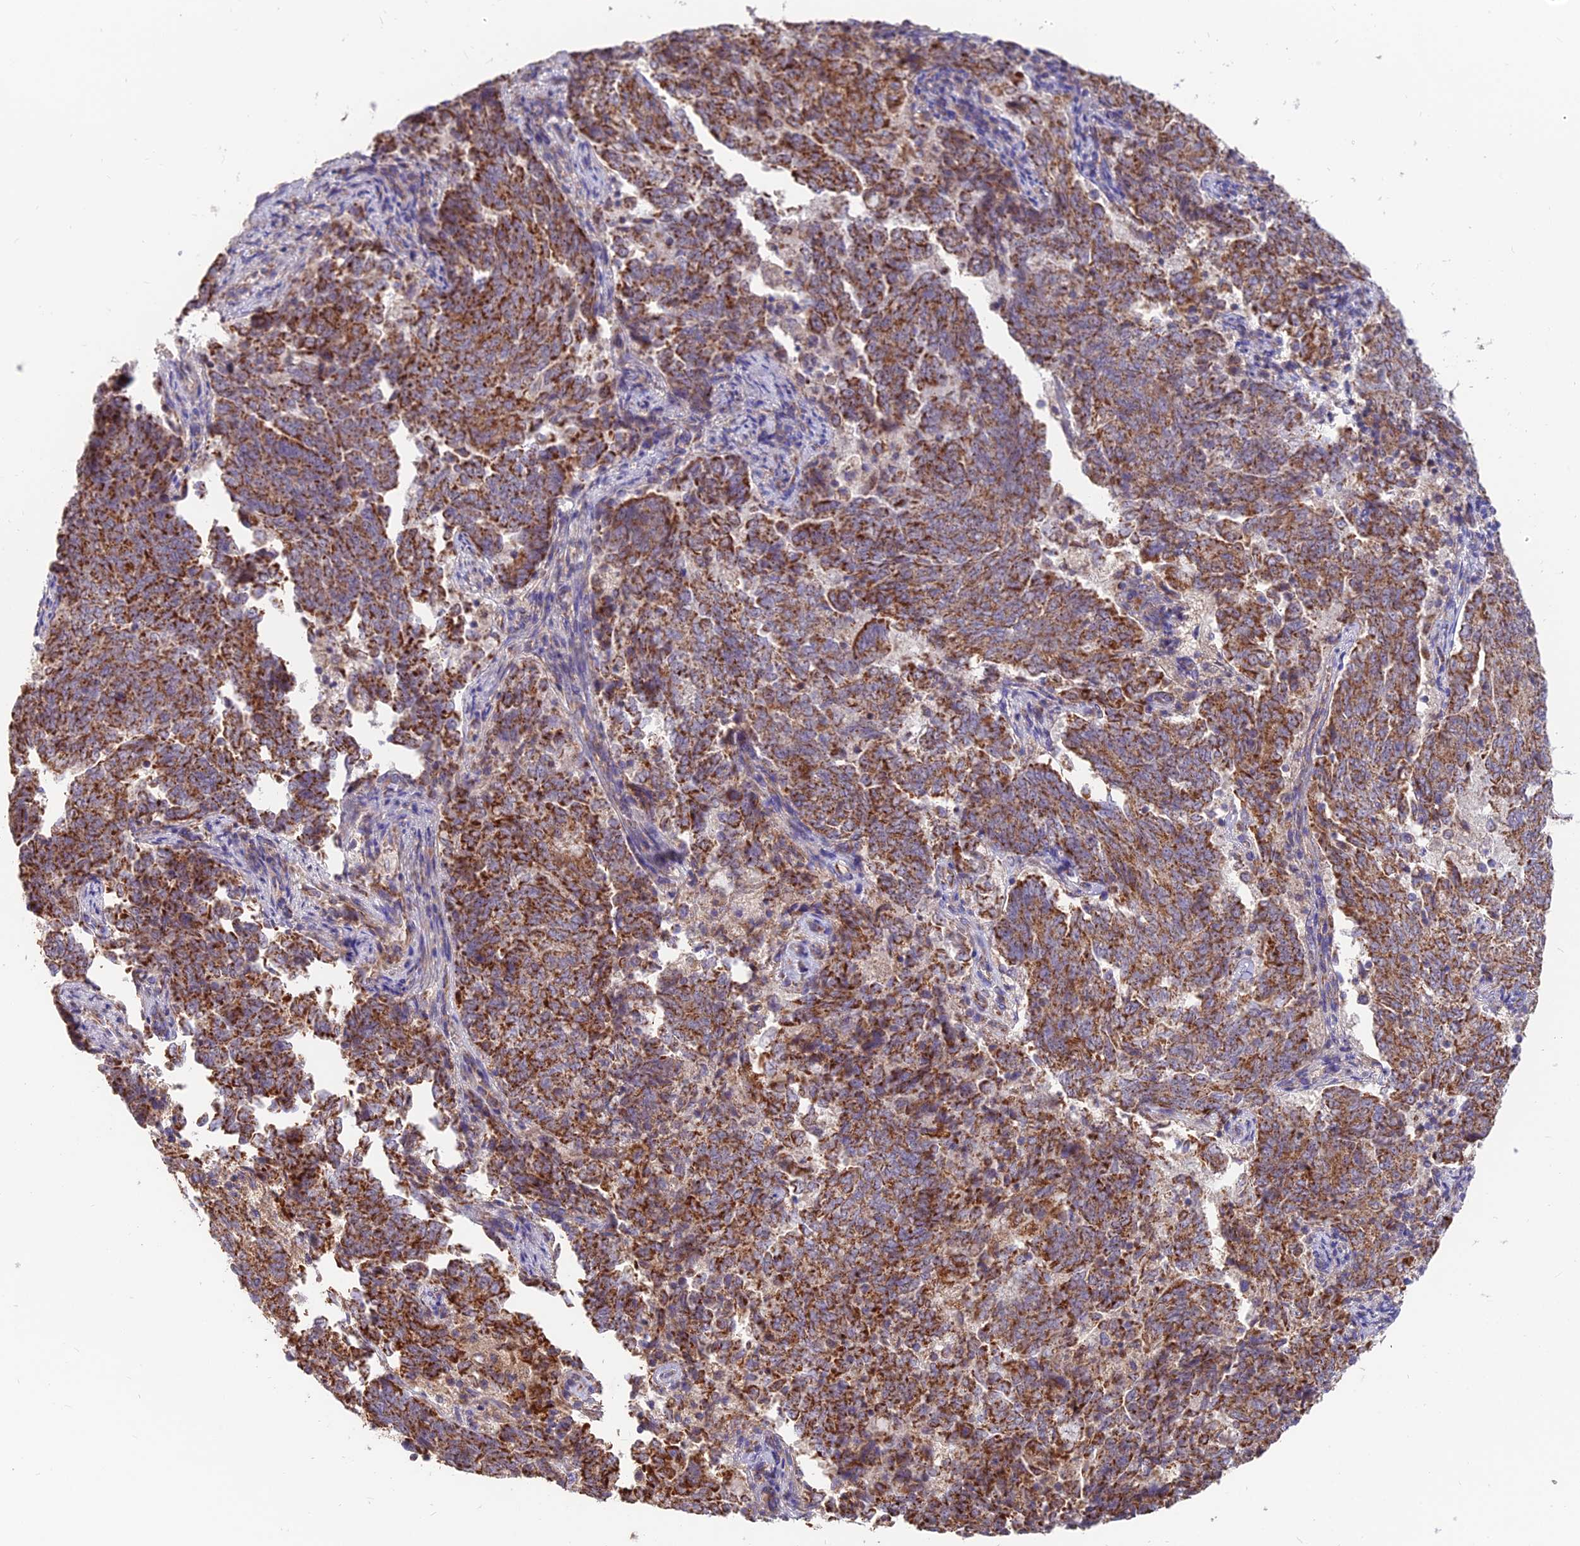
{"staining": {"intensity": "strong", "quantity": ">75%", "location": "cytoplasmic/membranous"}, "tissue": "endometrial cancer", "cell_type": "Tumor cells", "image_type": "cancer", "snomed": [{"axis": "morphology", "description": "Adenocarcinoma, NOS"}, {"axis": "topography", "description": "Endometrium"}], "caption": "Protein expression analysis of human endometrial cancer reveals strong cytoplasmic/membranous expression in about >75% of tumor cells.", "gene": "IFT22", "patient": {"sex": "female", "age": 80}}